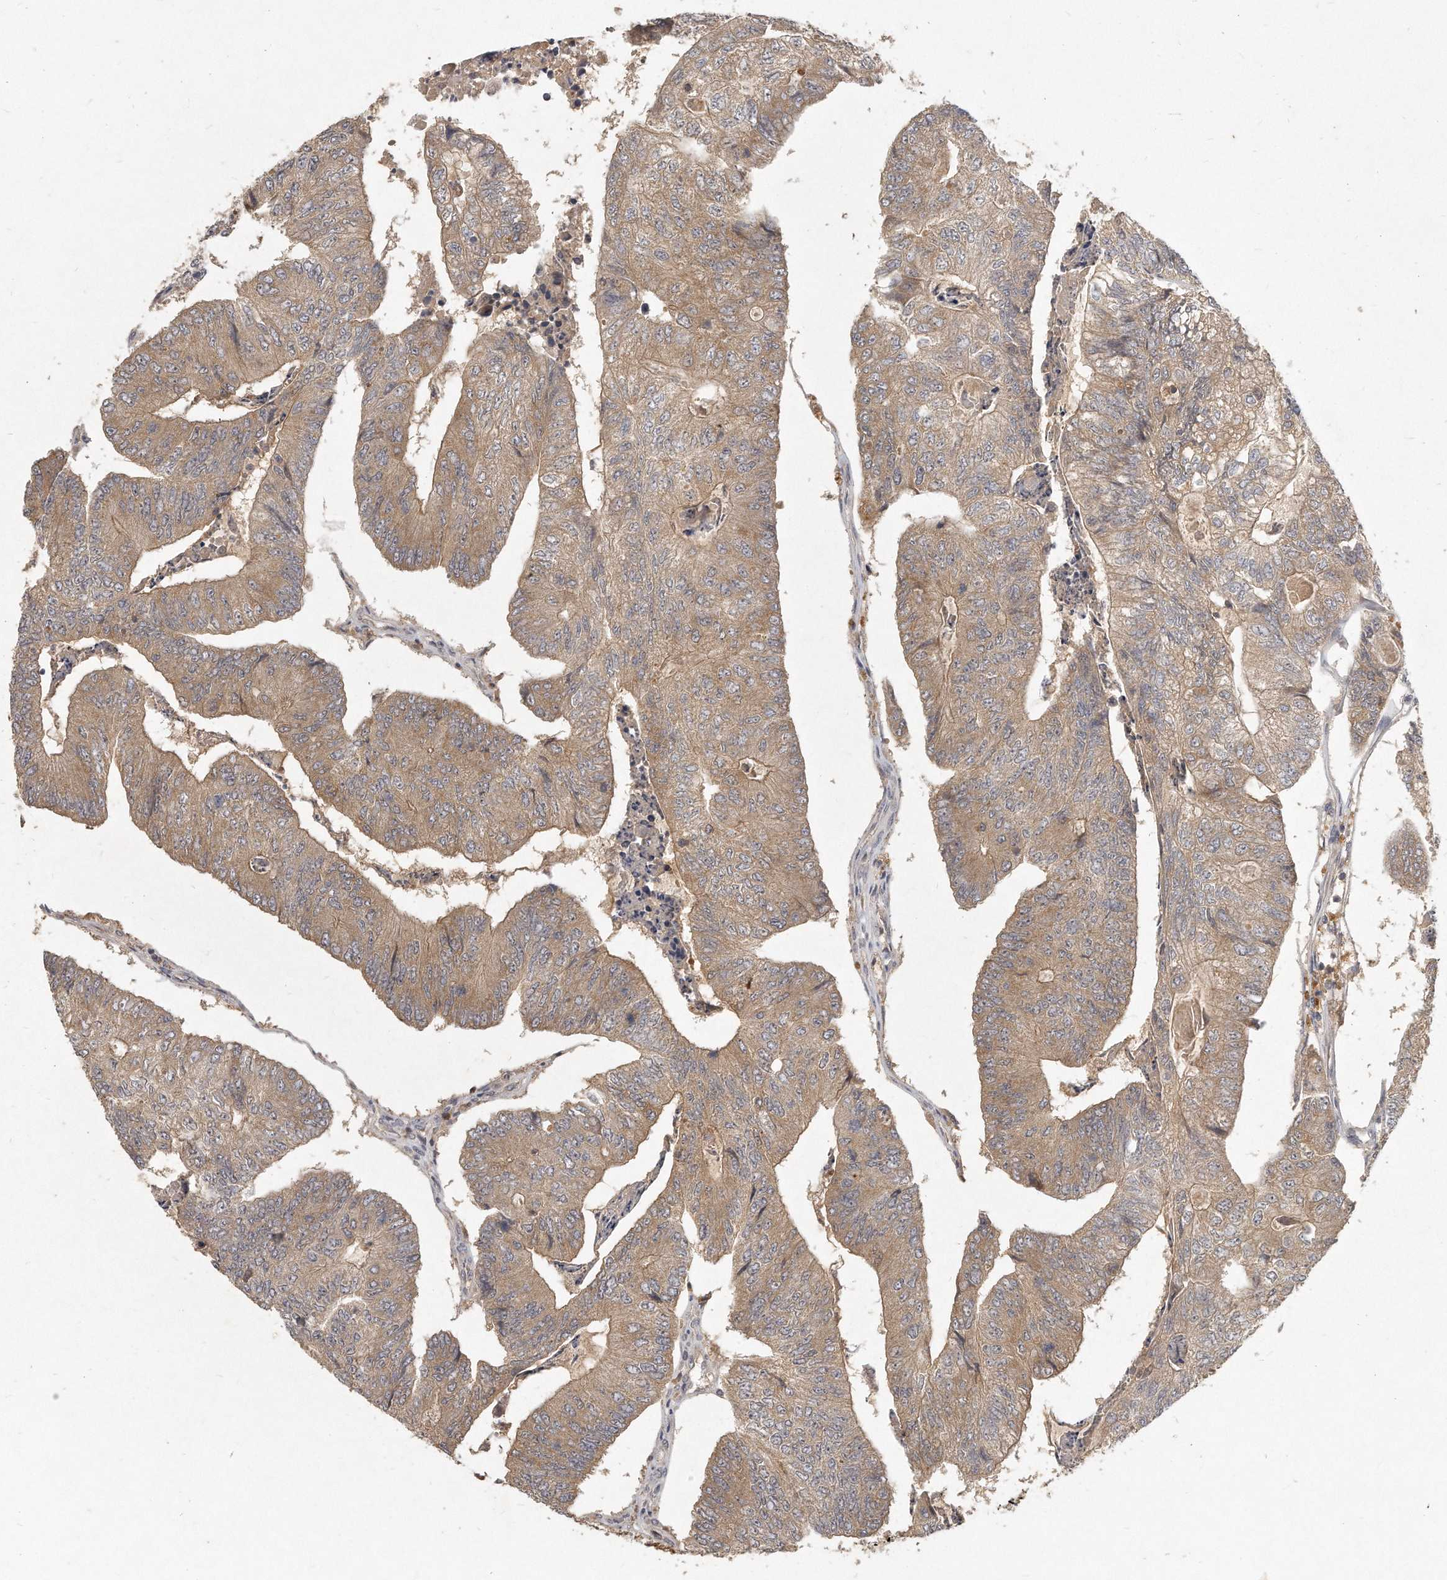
{"staining": {"intensity": "moderate", "quantity": ">75%", "location": "cytoplasmic/membranous"}, "tissue": "colorectal cancer", "cell_type": "Tumor cells", "image_type": "cancer", "snomed": [{"axis": "morphology", "description": "Adenocarcinoma, NOS"}, {"axis": "topography", "description": "Colon"}], "caption": "About >75% of tumor cells in human colorectal cancer demonstrate moderate cytoplasmic/membranous protein staining as visualized by brown immunohistochemical staining.", "gene": "LGALS8", "patient": {"sex": "female", "age": 67}}